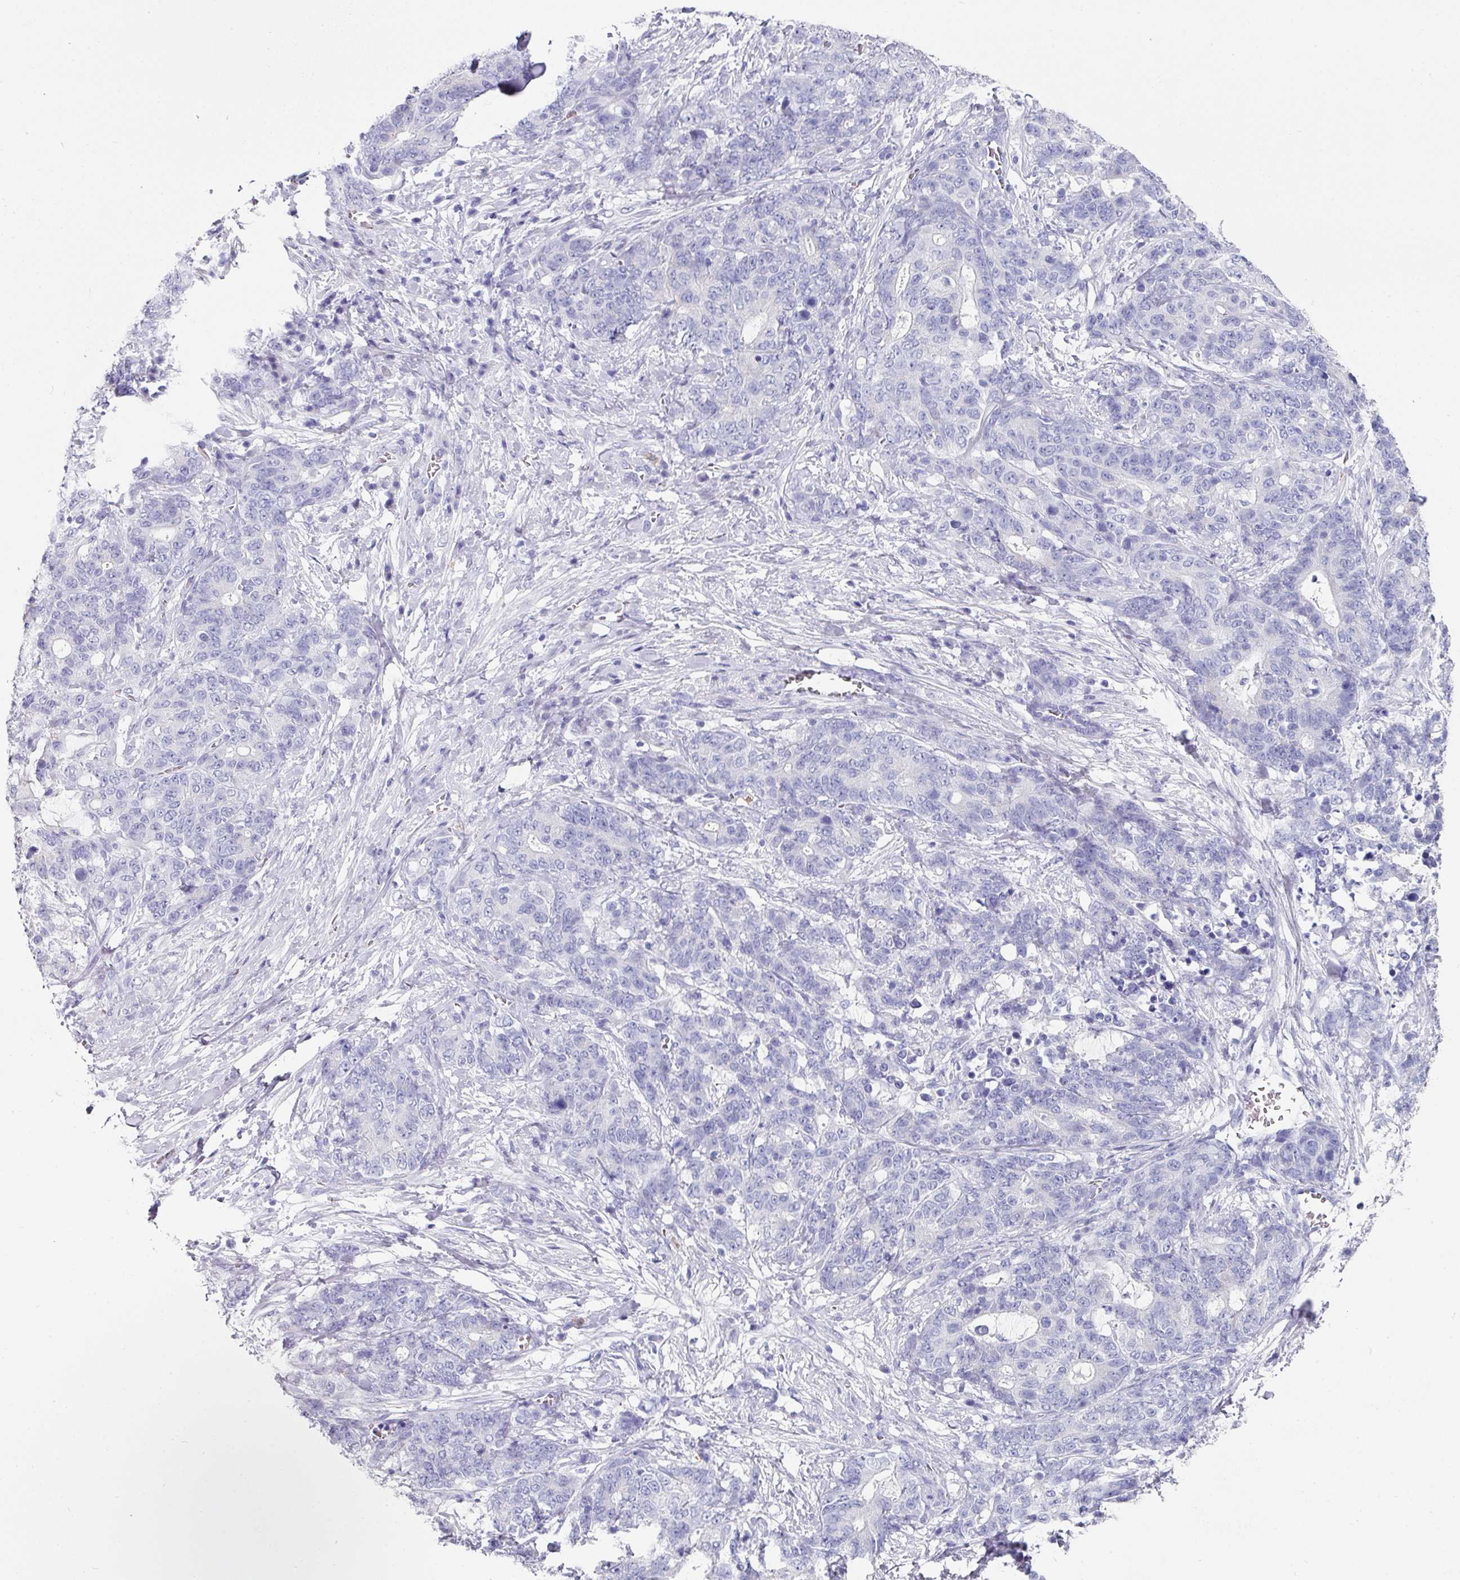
{"staining": {"intensity": "negative", "quantity": "none", "location": "none"}, "tissue": "stomach cancer", "cell_type": "Tumor cells", "image_type": "cancer", "snomed": [{"axis": "morphology", "description": "Normal tissue, NOS"}, {"axis": "morphology", "description": "Adenocarcinoma, NOS"}, {"axis": "topography", "description": "Stomach"}], "caption": "A high-resolution photomicrograph shows IHC staining of stomach adenocarcinoma, which demonstrates no significant staining in tumor cells.", "gene": "SETBP1", "patient": {"sex": "female", "age": 64}}